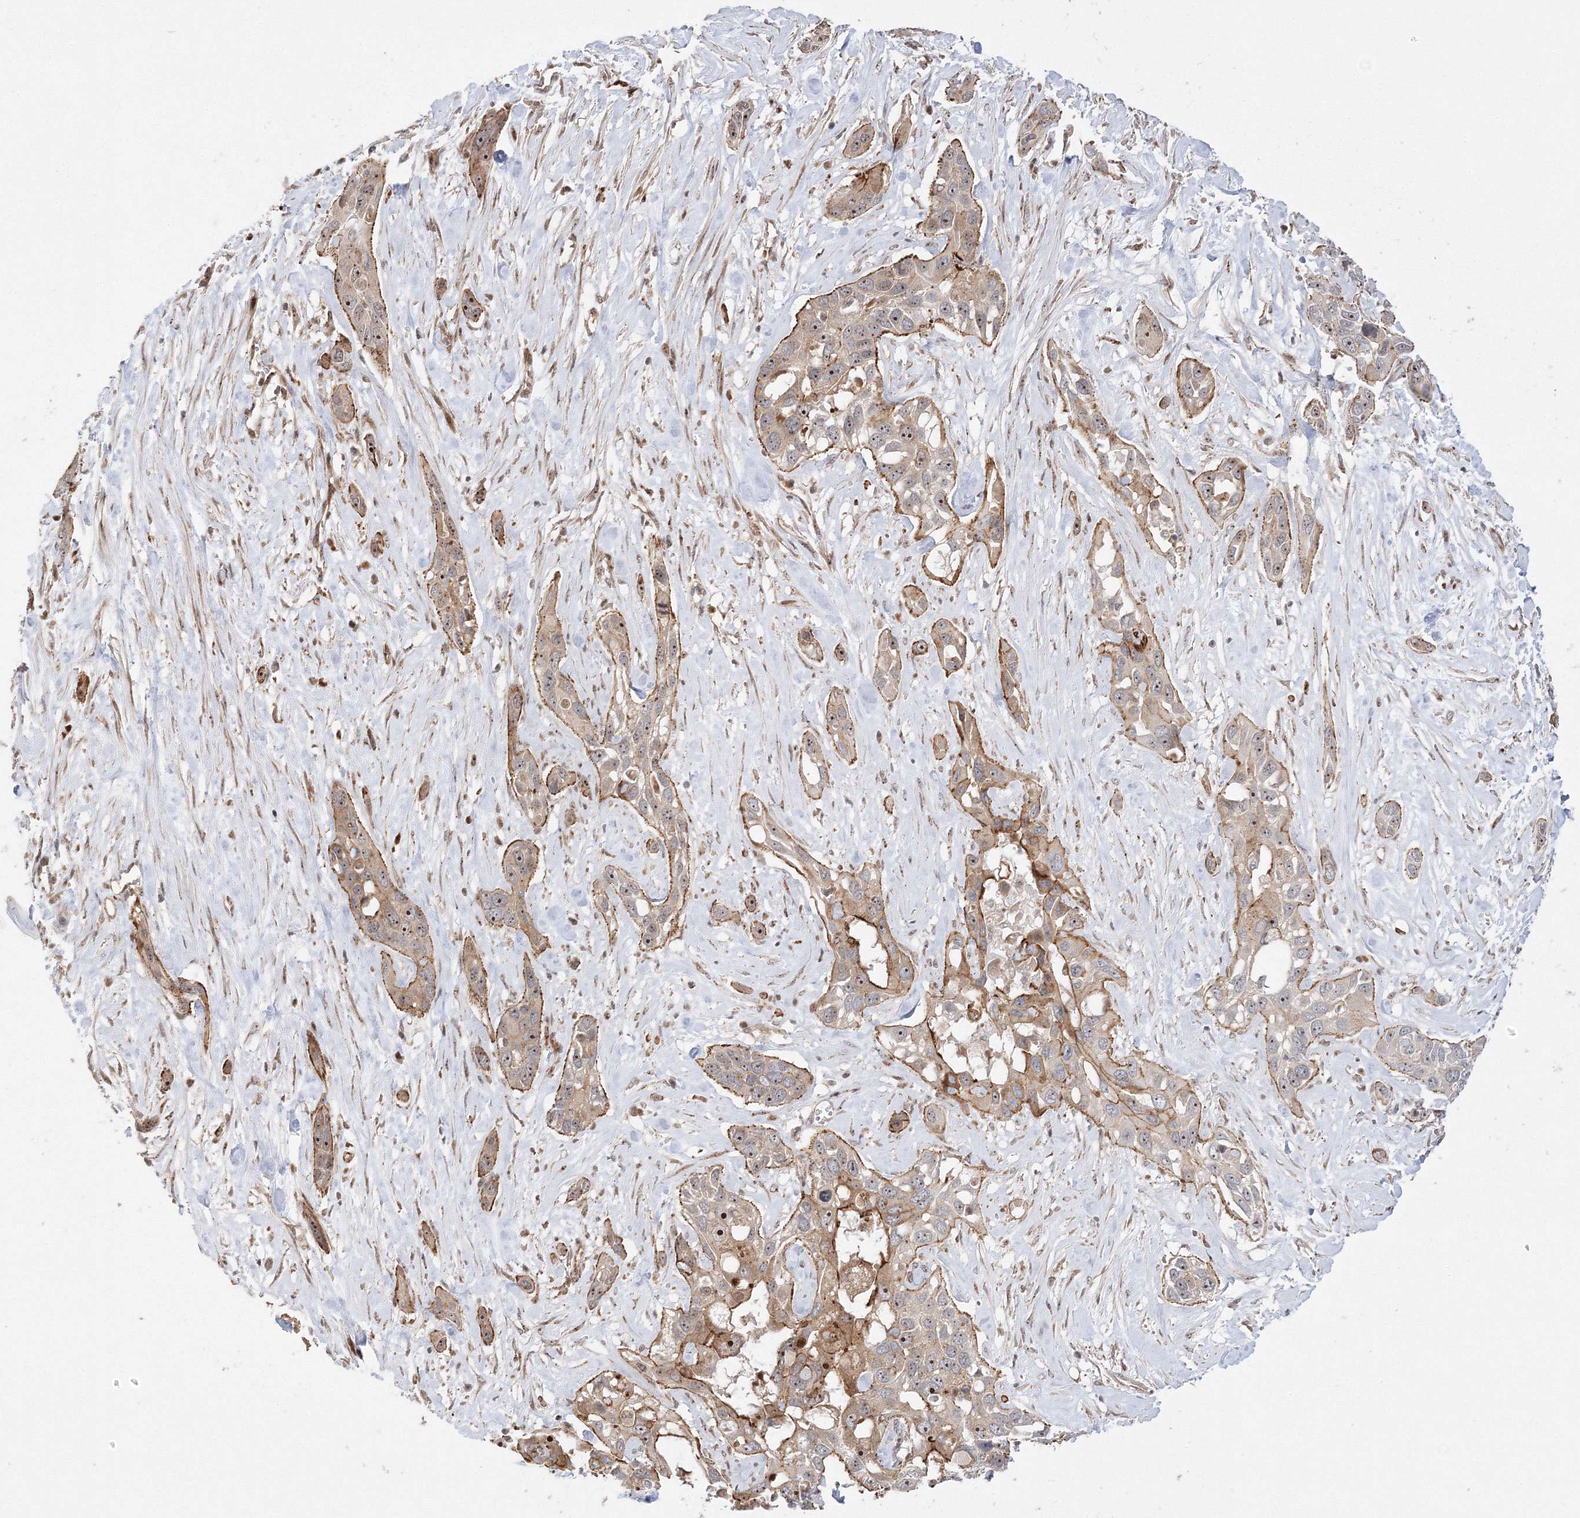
{"staining": {"intensity": "moderate", "quantity": ">75%", "location": "cytoplasmic/membranous,nuclear"}, "tissue": "pancreatic cancer", "cell_type": "Tumor cells", "image_type": "cancer", "snomed": [{"axis": "morphology", "description": "Adenocarcinoma, NOS"}, {"axis": "topography", "description": "Pancreas"}], "caption": "Tumor cells demonstrate medium levels of moderate cytoplasmic/membranous and nuclear staining in approximately >75% of cells in human adenocarcinoma (pancreatic).", "gene": "NPM3", "patient": {"sex": "female", "age": 60}}